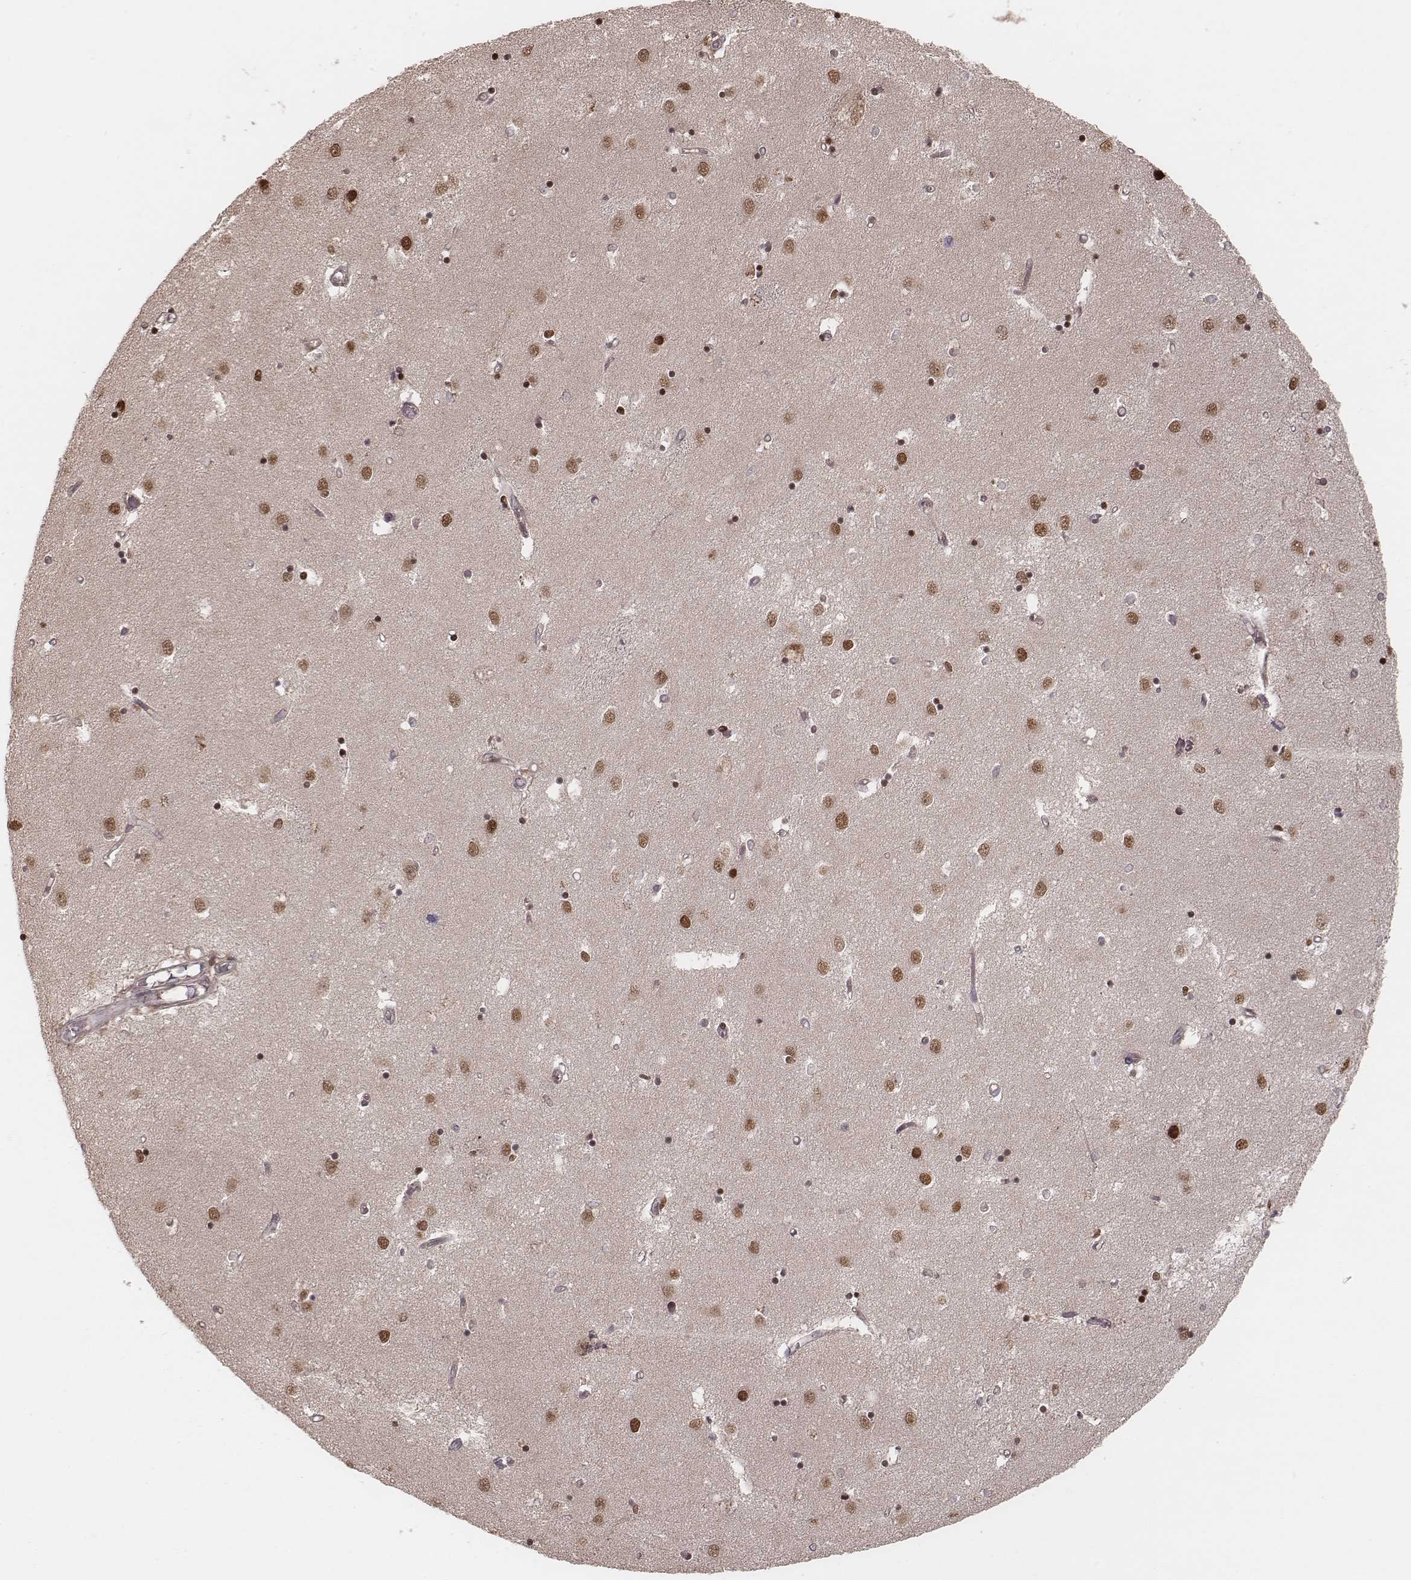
{"staining": {"intensity": "moderate", "quantity": ">75%", "location": "cytoplasmic/membranous"}, "tissue": "caudate", "cell_type": "Glial cells", "image_type": "normal", "snomed": [{"axis": "morphology", "description": "Normal tissue, NOS"}, {"axis": "topography", "description": "Lateral ventricle wall"}], "caption": "The photomicrograph exhibits immunohistochemical staining of unremarkable caudate. There is moderate cytoplasmic/membranous staining is appreciated in about >75% of glial cells. (brown staining indicates protein expression, while blue staining denotes nuclei).", "gene": "MYO19", "patient": {"sex": "male", "age": 54}}